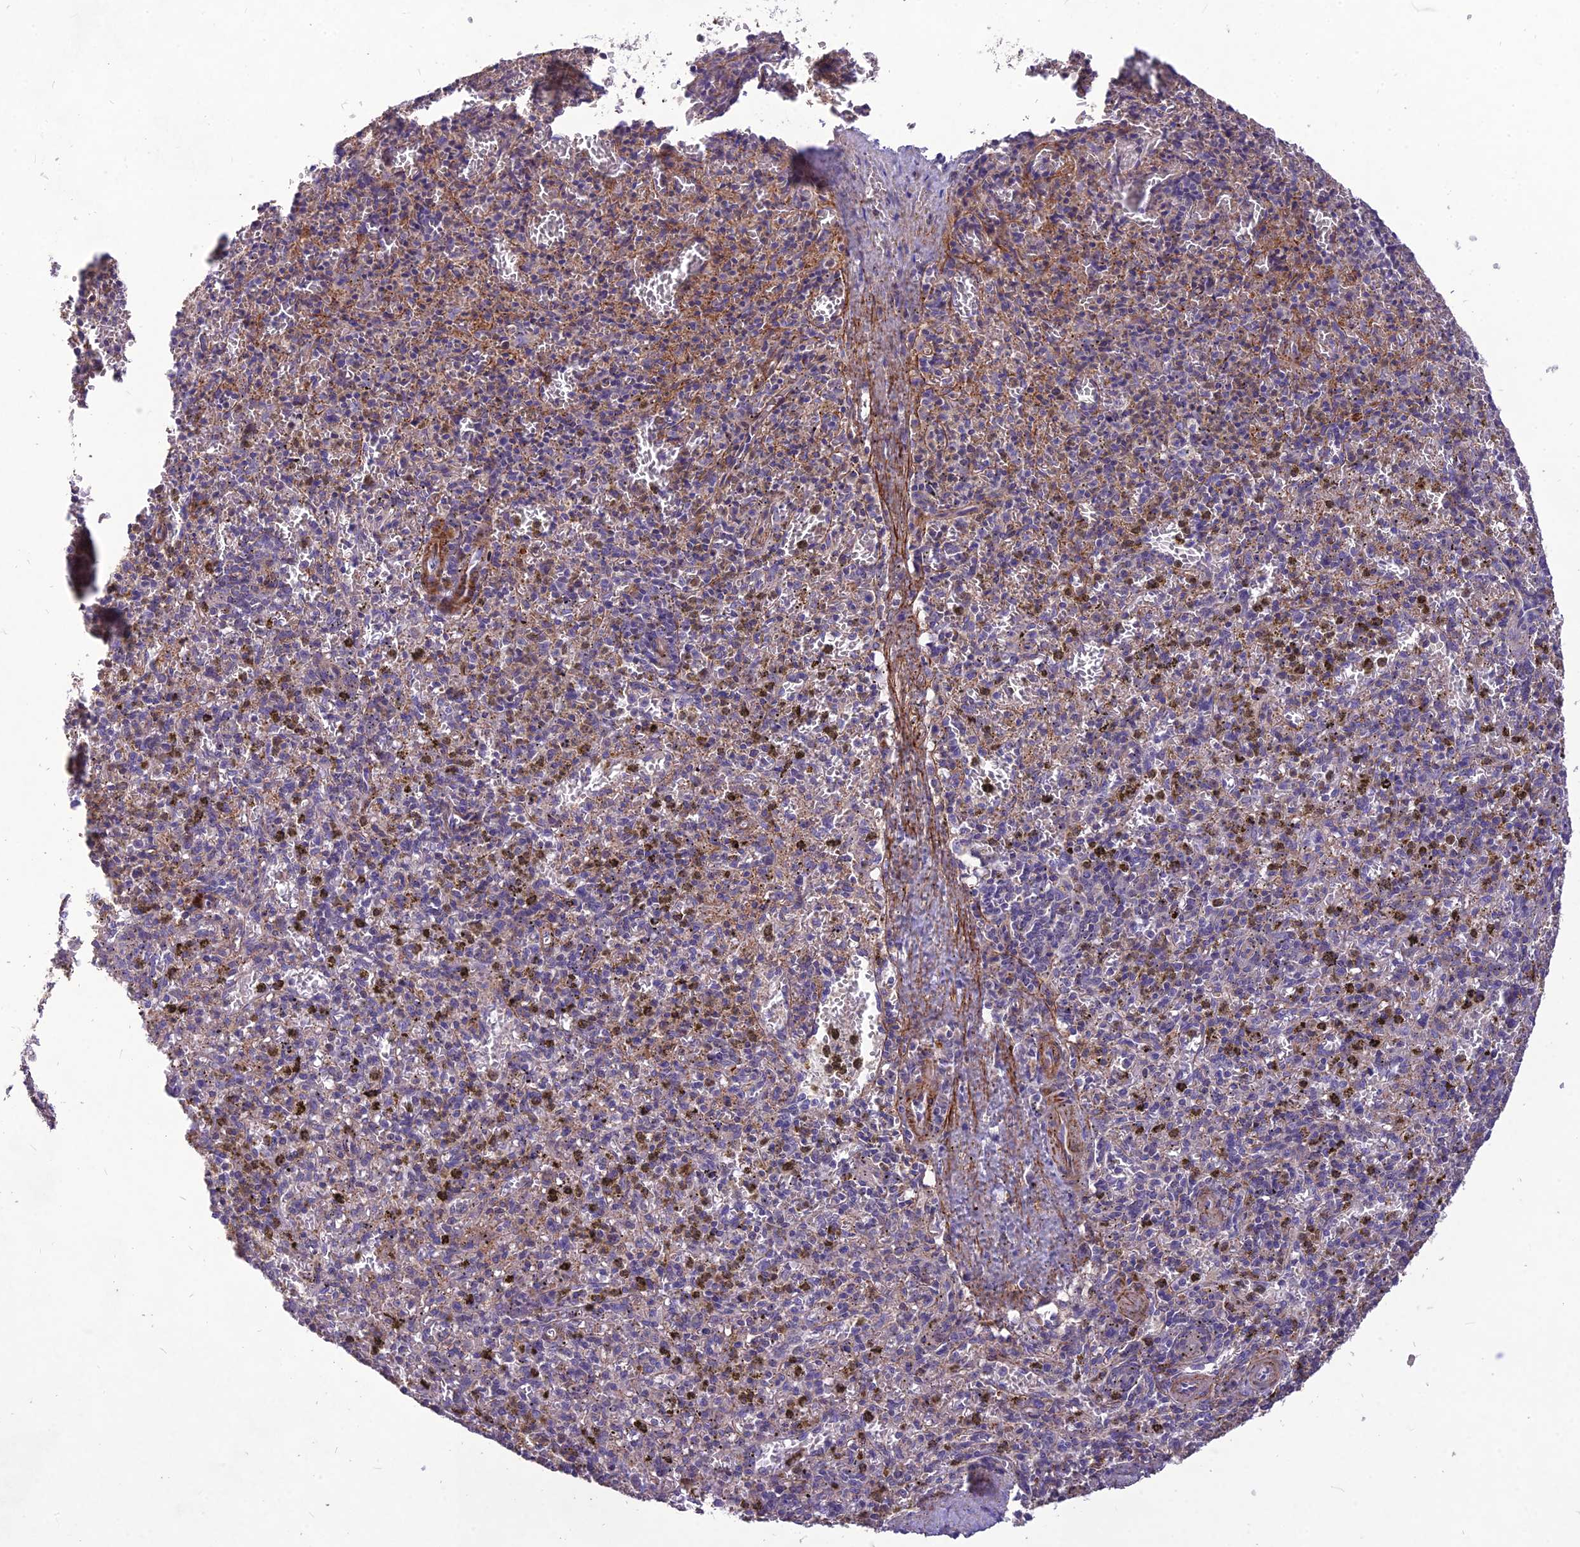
{"staining": {"intensity": "negative", "quantity": "none", "location": "none"}, "tissue": "spleen", "cell_type": "Cells in red pulp", "image_type": "normal", "snomed": [{"axis": "morphology", "description": "Normal tissue, NOS"}, {"axis": "topography", "description": "Spleen"}], "caption": "An immunohistochemistry (IHC) photomicrograph of normal spleen is shown. There is no staining in cells in red pulp of spleen. (Immunohistochemistry (ihc), brightfield microscopy, high magnification).", "gene": "CLUH", "patient": {"sex": "male", "age": 72}}